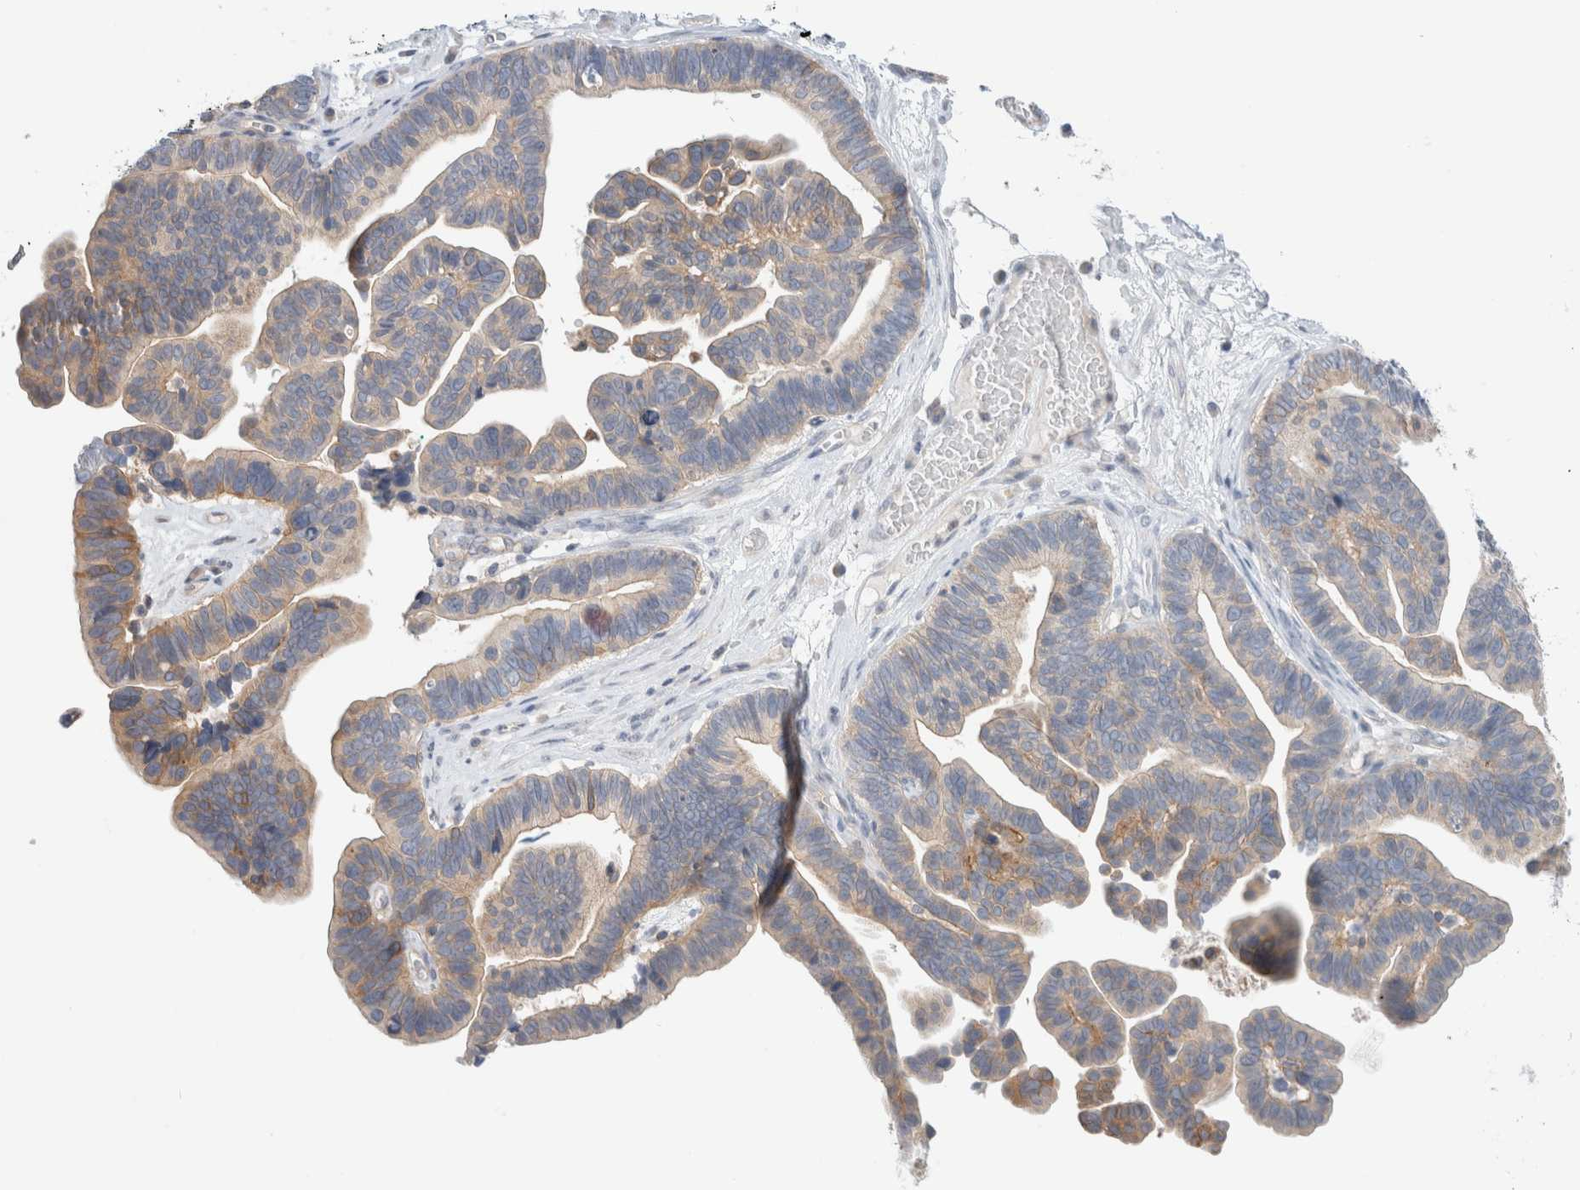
{"staining": {"intensity": "moderate", "quantity": "25%-75%", "location": "cytoplasmic/membranous"}, "tissue": "ovarian cancer", "cell_type": "Tumor cells", "image_type": "cancer", "snomed": [{"axis": "morphology", "description": "Cystadenocarcinoma, serous, NOS"}, {"axis": "topography", "description": "Ovary"}], "caption": "A histopathology image of human ovarian cancer stained for a protein shows moderate cytoplasmic/membranous brown staining in tumor cells.", "gene": "SDR16C5", "patient": {"sex": "female", "age": 56}}